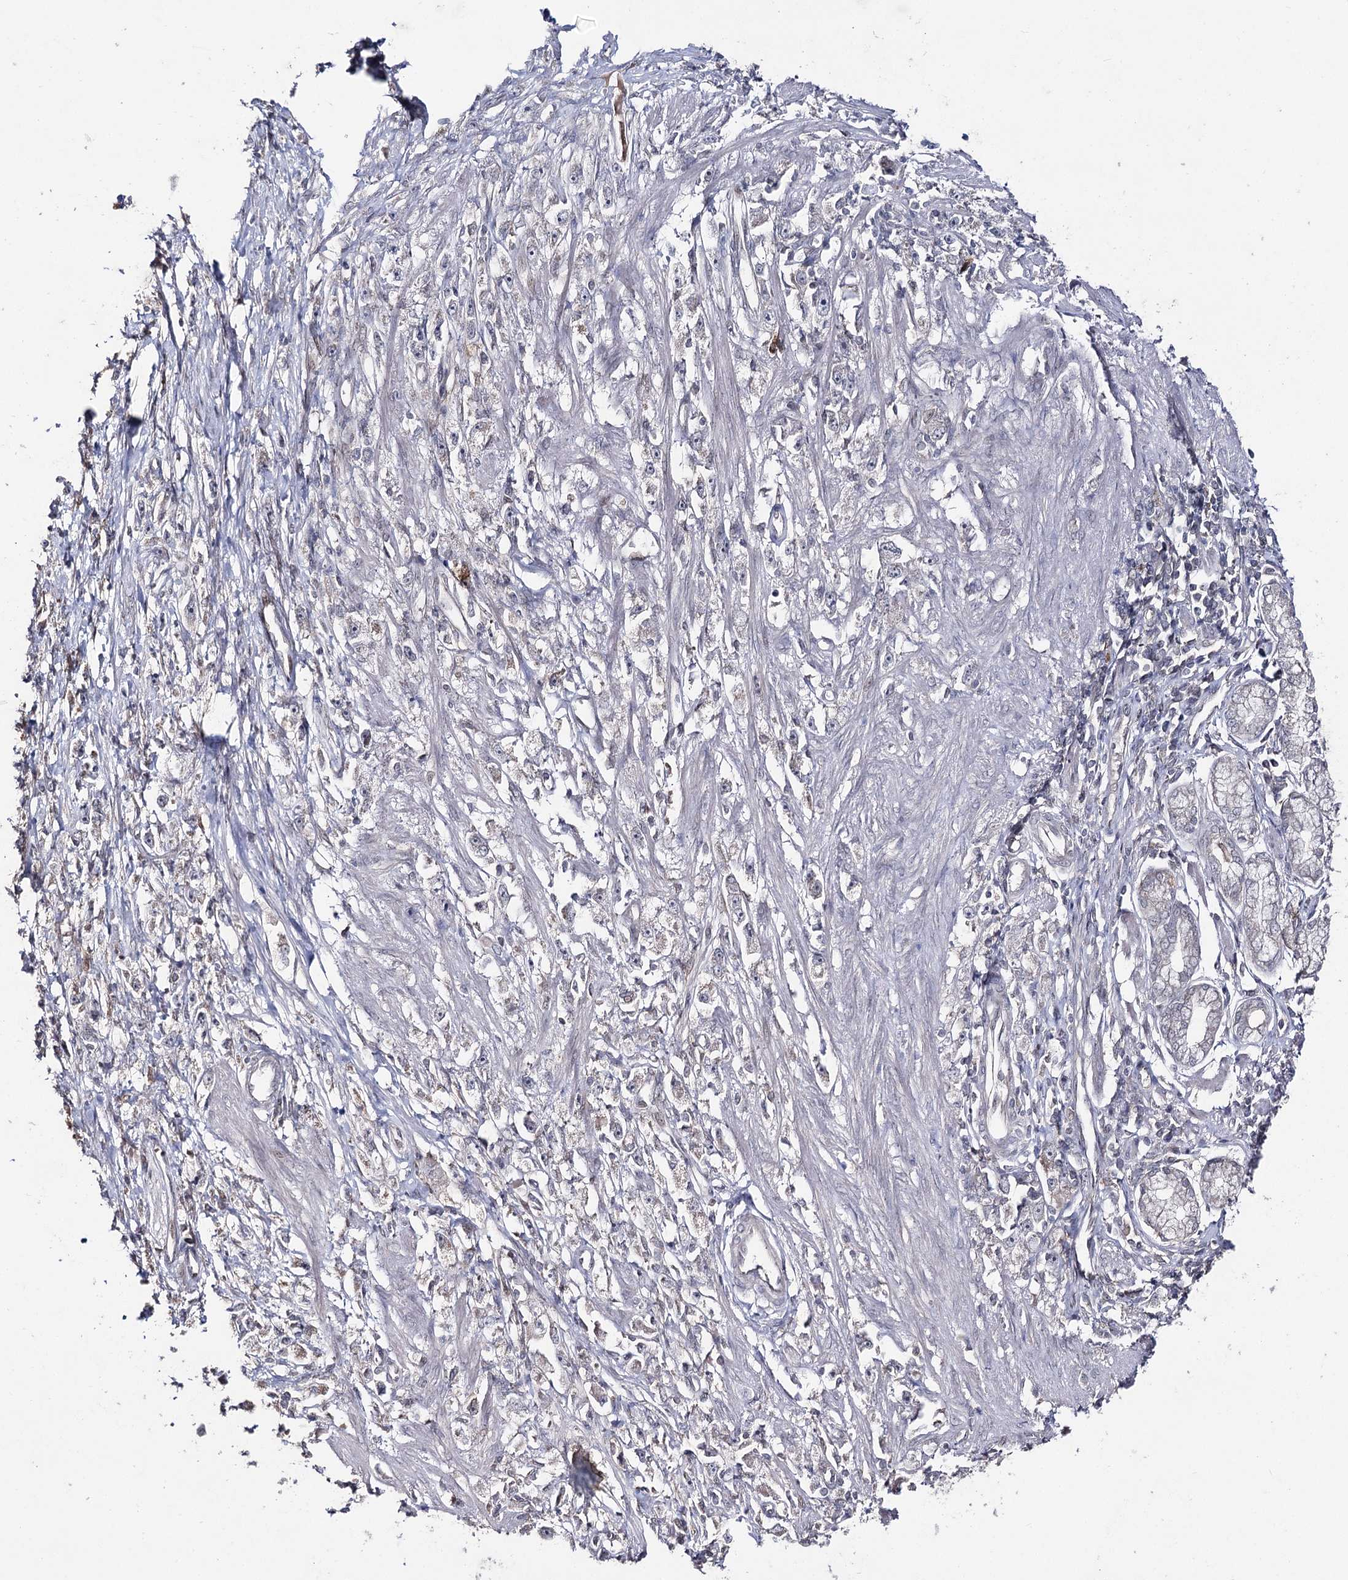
{"staining": {"intensity": "negative", "quantity": "none", "location": "none"}, "tissue": "stomach cancer", "cell_type": "Tumor cells", "image_type": "cancer", "snomed": [{"axis": "morphology", "description": "Adenocarcinoma, NOS"}, {"axis": "topography", "description": "Stomach"}], "caption": "Stomach cancer stained for a protein using immunohistochemistry (IHC) exhibits no positivity tumor cells.", "gene": "HSD11B2", "patient": {"sex": "female", "age": 59}}